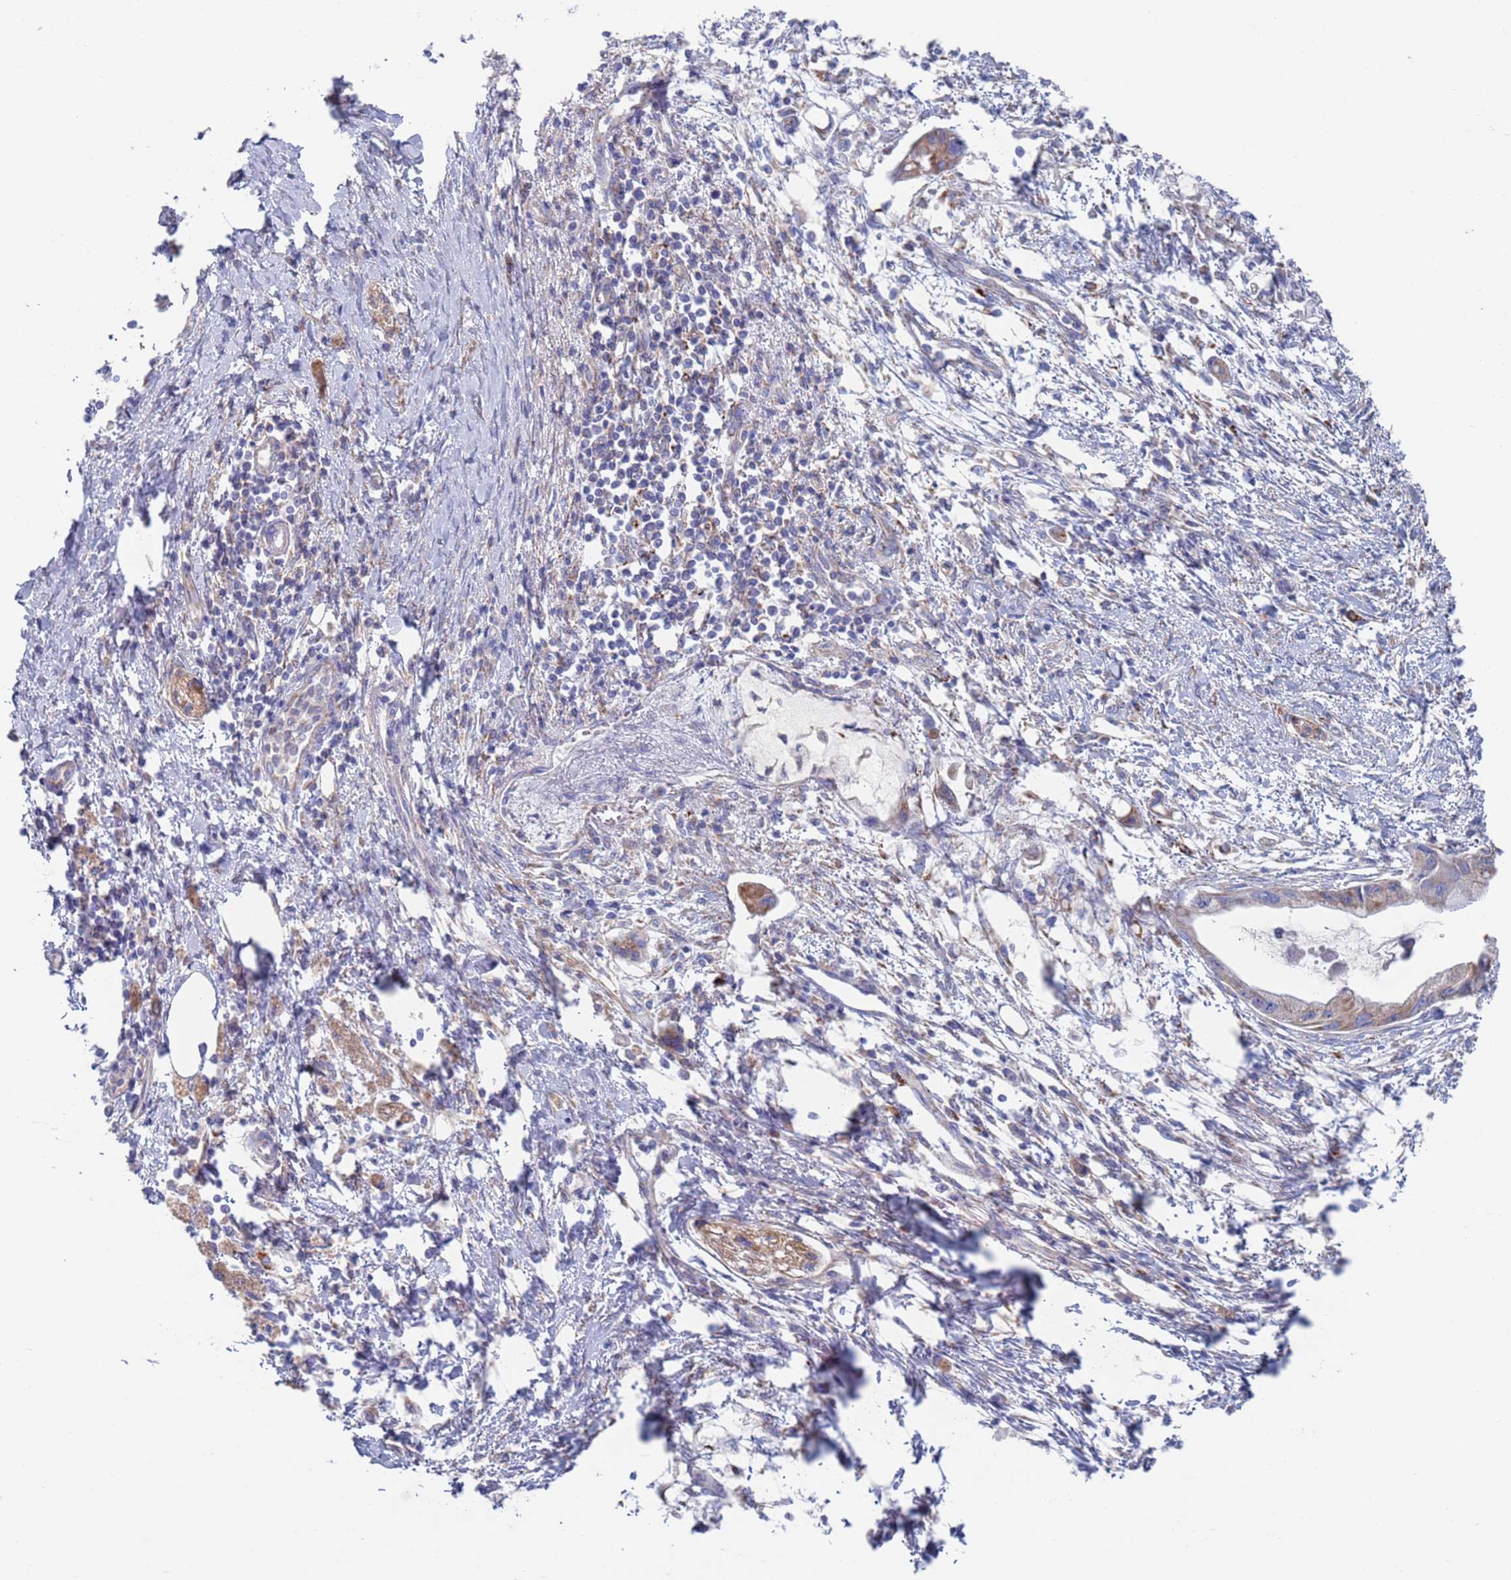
{"staining": {"intensity": "weak", "quantity": "<25%", "location": "cytoplasmic/membranous"}, "tissue": "pancreatic cancer", "cell_type": "Tumor cells", "image_type": "cancer", "snomed": [{"axis": "morphology", "description": "Adenocarcinoma, NOS"}, {"axis": "topography", "description": "Pancreas"}], "caption": "Immunohistochemistry photomicrograph of pancreatic cancer (adenocarcinoma) stained for a protein (brown), which displays no staining in tumor cells. (DAB IHC visualized using brightfield microscopy, high magnification).", "gene": "CHCHD6", "patient": {"sex": "male", "age": 48}}